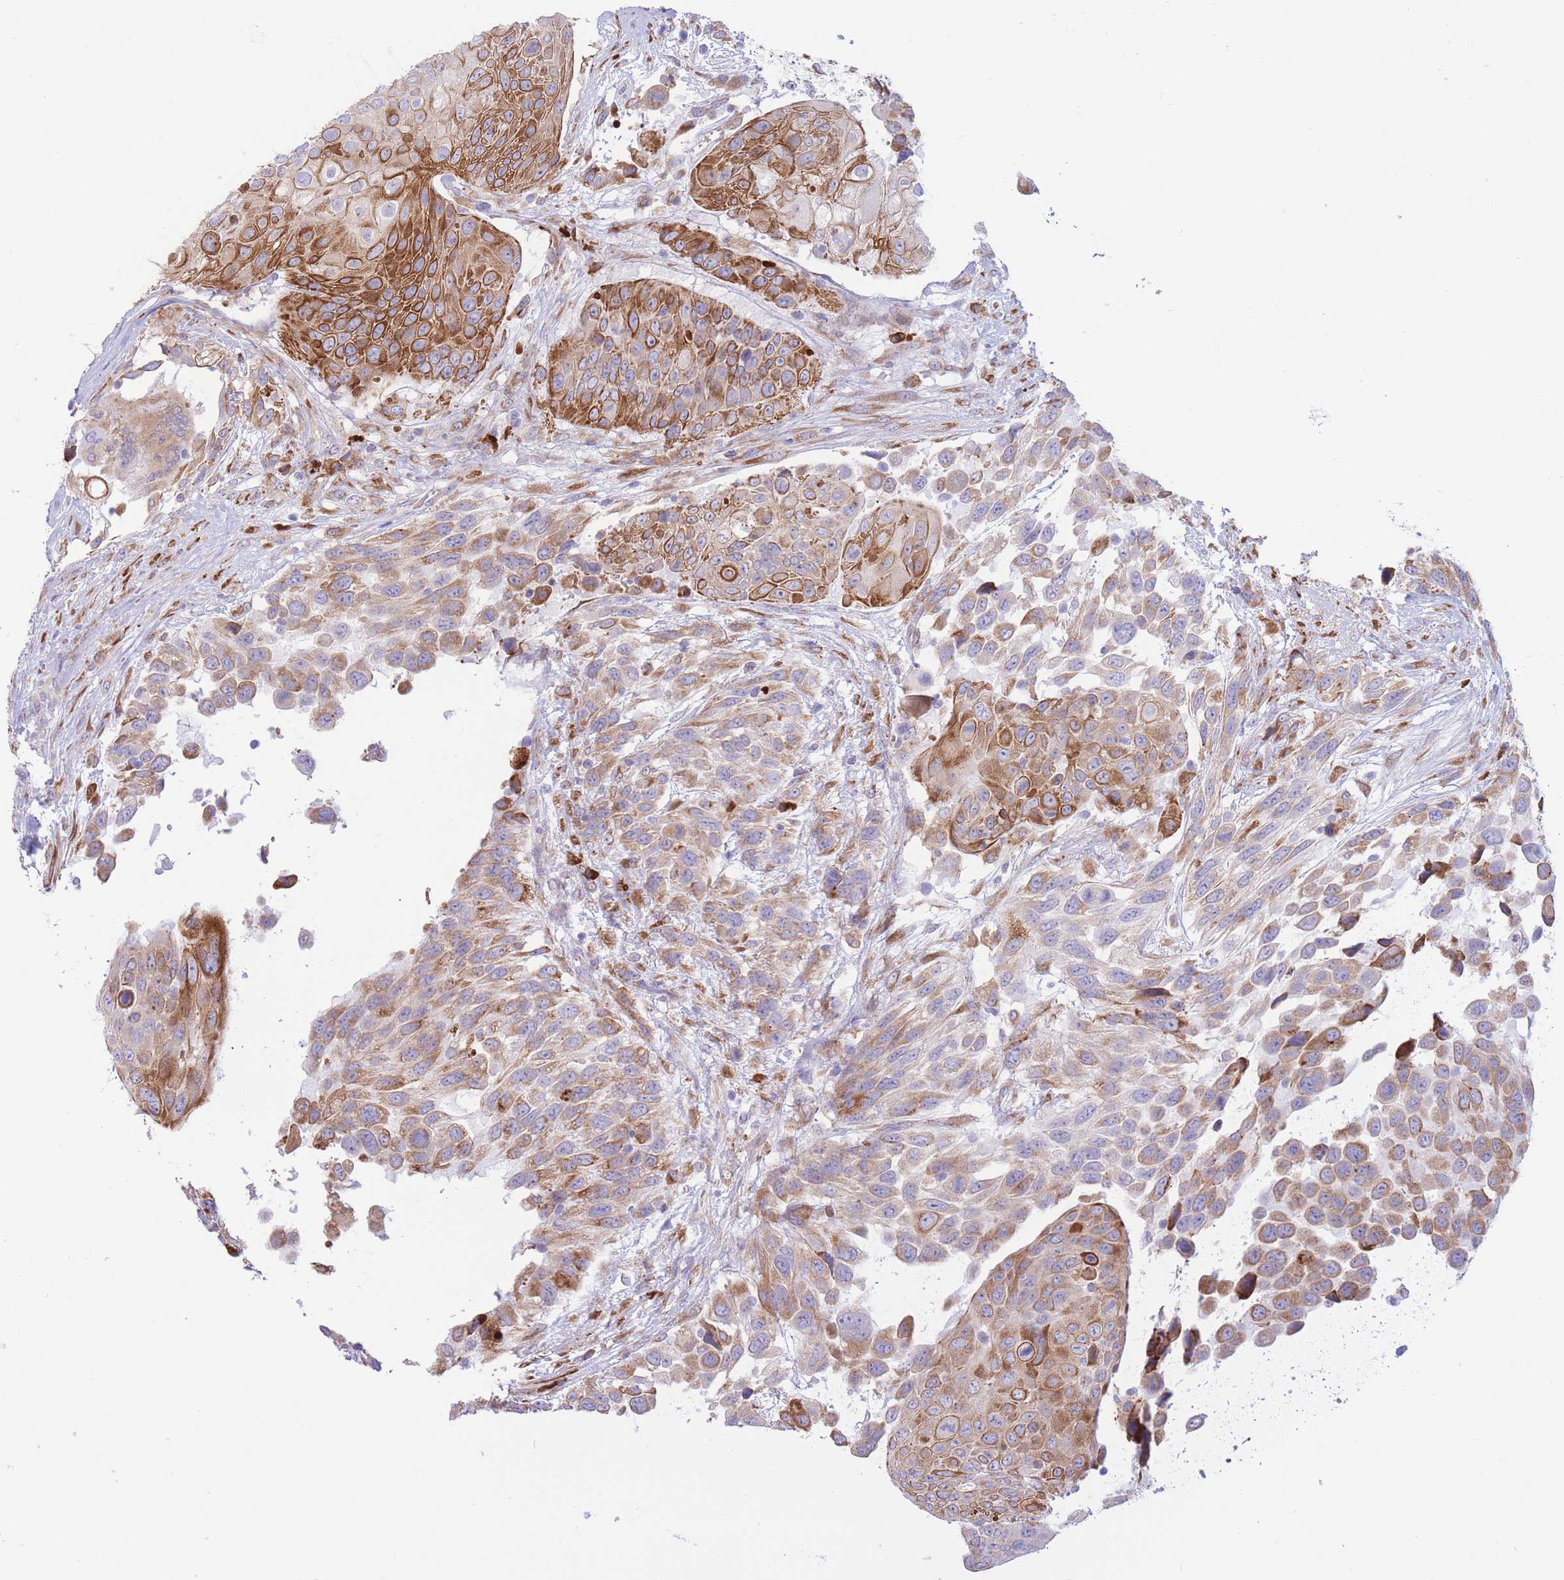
{"staining": {"intensity": "strong", "quantity": "25%-75%", "location": "cytoplasmic/membranous"}, "tissue": "urothelial cancer", "cell_type": "Tumor cells", "image_type": "cancer", "snomed": [{"axis": "morphology", "description": "Urothelial carcinoma, High grade"}, {"axis": "topography", "description": "Urinary bladder"}], "caption": "Protein expression analysis of human urothelial cancer reveals strong cytoplasmic/membranous positivity in approximately 25%-75% of tumor cells.", "gene": "MYDGF", "patient": {"sex": "female", "age": 70}}